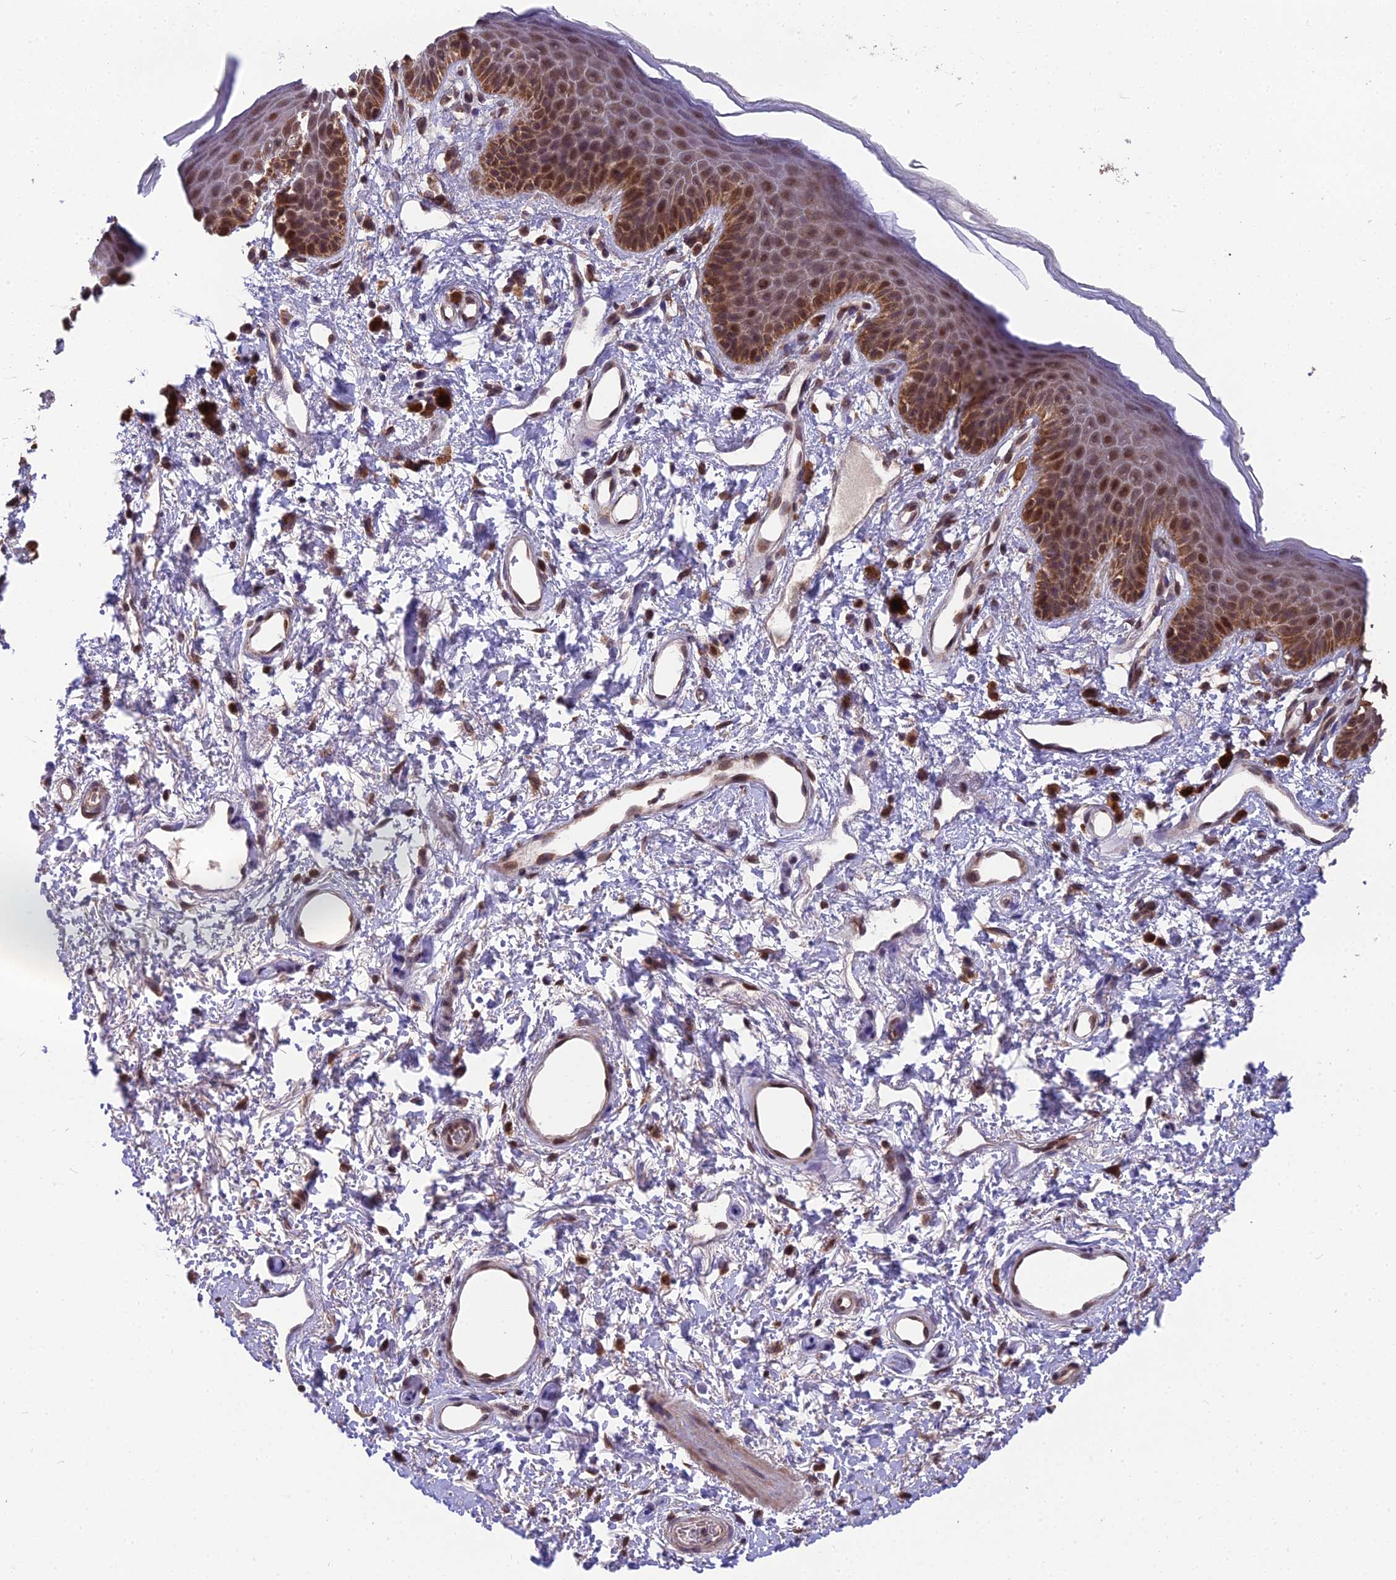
{"staining": {"intensity": "strong", "quantity": "25%-75%", "location": "cytoplasmic/membranous,nuclear"}, "tissue": "skin", "cell_type": "Epidermal cells", "image_type": "normal", "snomed": [{"axis": "morphology", "description": "Normal tissue, NOS"}, {"axis": "topography", "description": "Anal"}], "caption": "Immunohistochemistry of benign skin exhibits high levels of strong cytoplasmic/membranous,nuclear positivity in about 25%-75% of epidermal cells. (brown staining indicates protein expression, while blue staining denotes nuclei).", "gene": "CYP2R1", "patient": {"sex": "female", "age": 46}}